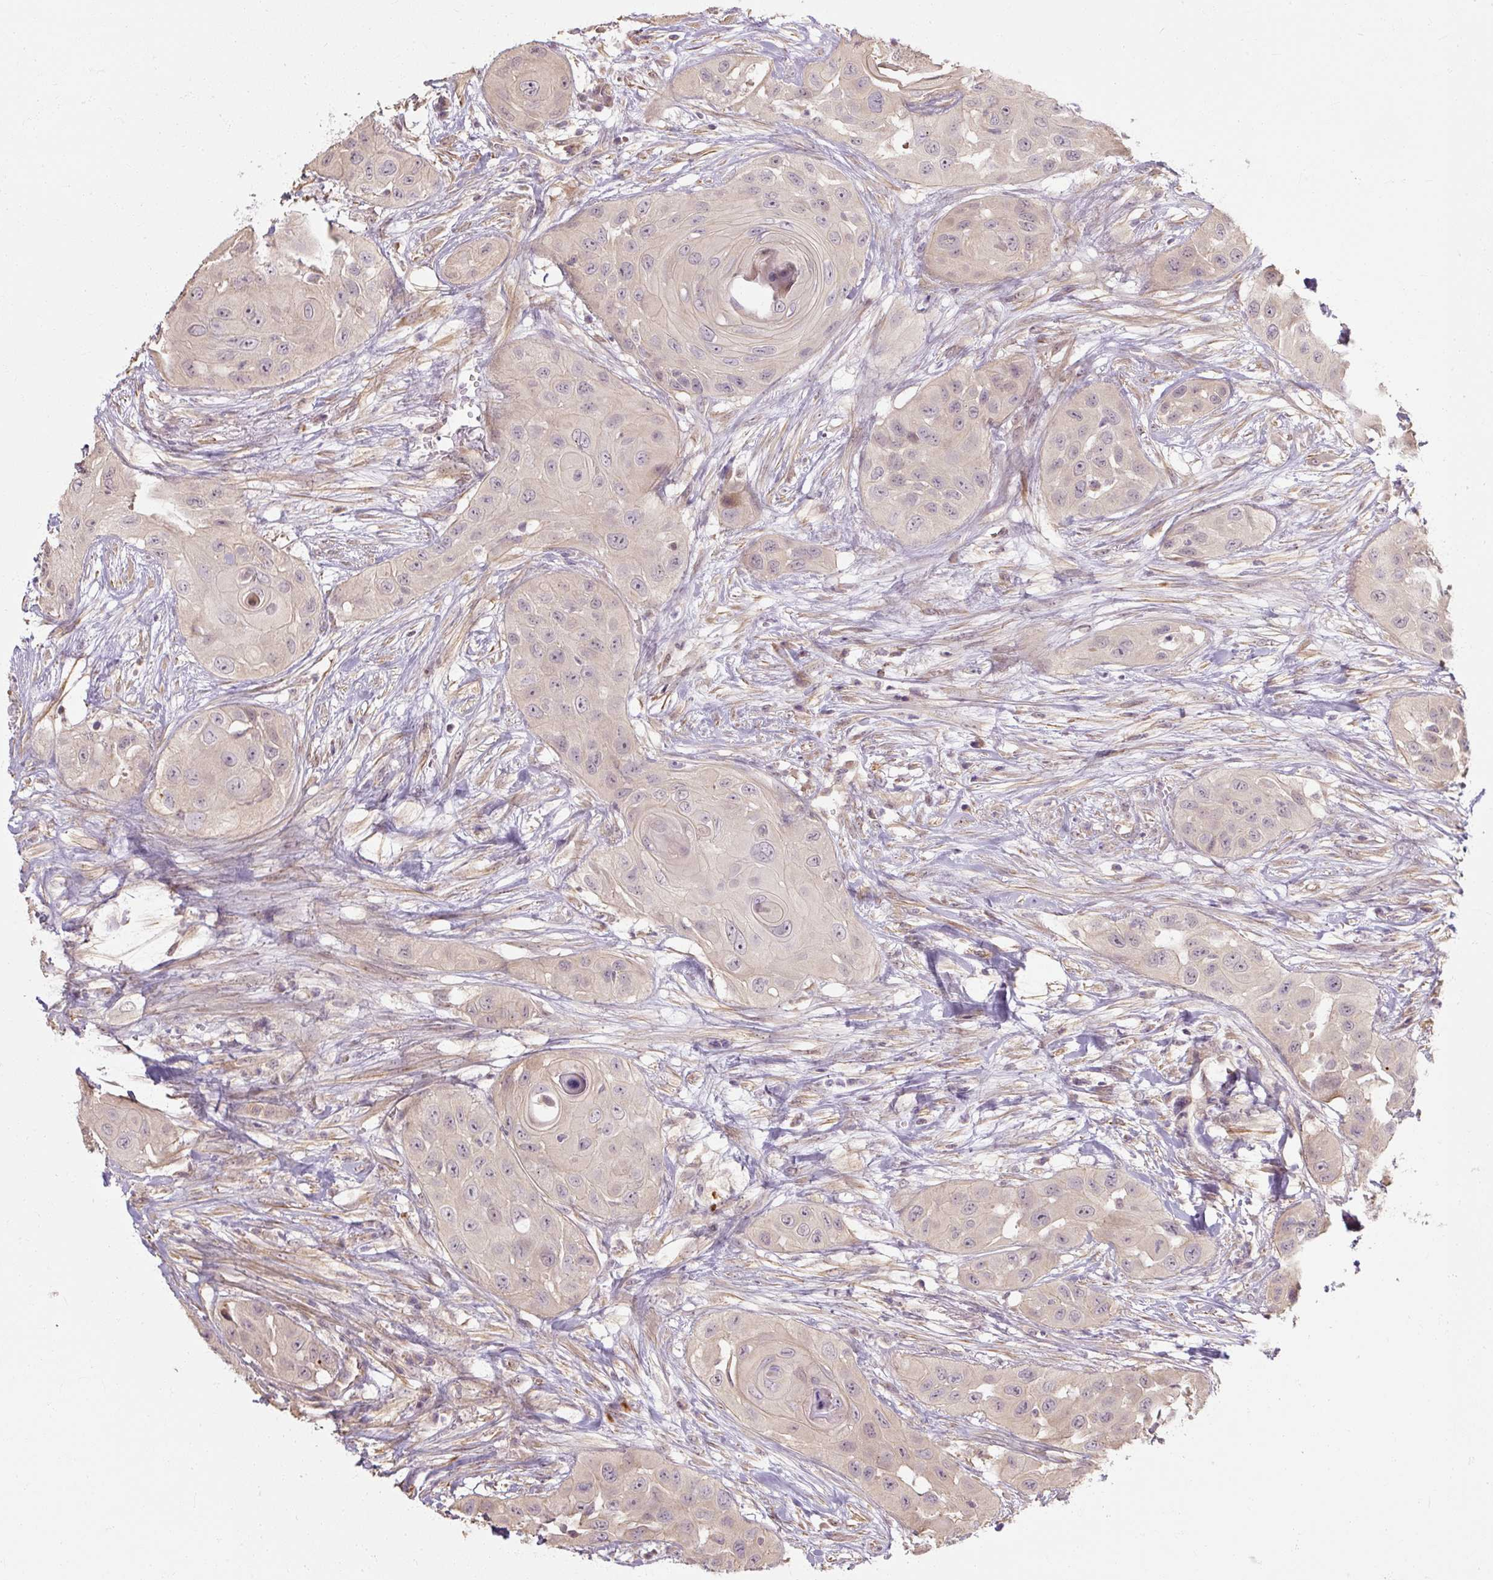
{"staining": {"intensity": "weak", "quantity": "<25%", "location": "nuclear"}, "tissue": "head and neck cancer", "cell_type": "Tumor cells", "image_type": "cancer", "snomed": [{"axis": "morphology", "description": "Squamous cell carcinoma, NOS"}, {"axis": "topography", "description": "Head-Neck"}], "caption": "DAB (3,3'-diaminobenzidine) immunohistochemical staining of human head and neck cancer (squamous cell carcinoma) exhibits no significant staining in tumor cells. (DAB (3,3'-diaminobenzidine) immunohistochemistry (IHC) with hematoxylin counter stain).", "gene": "RB1CC1", "patient": {"sex": "male", "age": 83}}